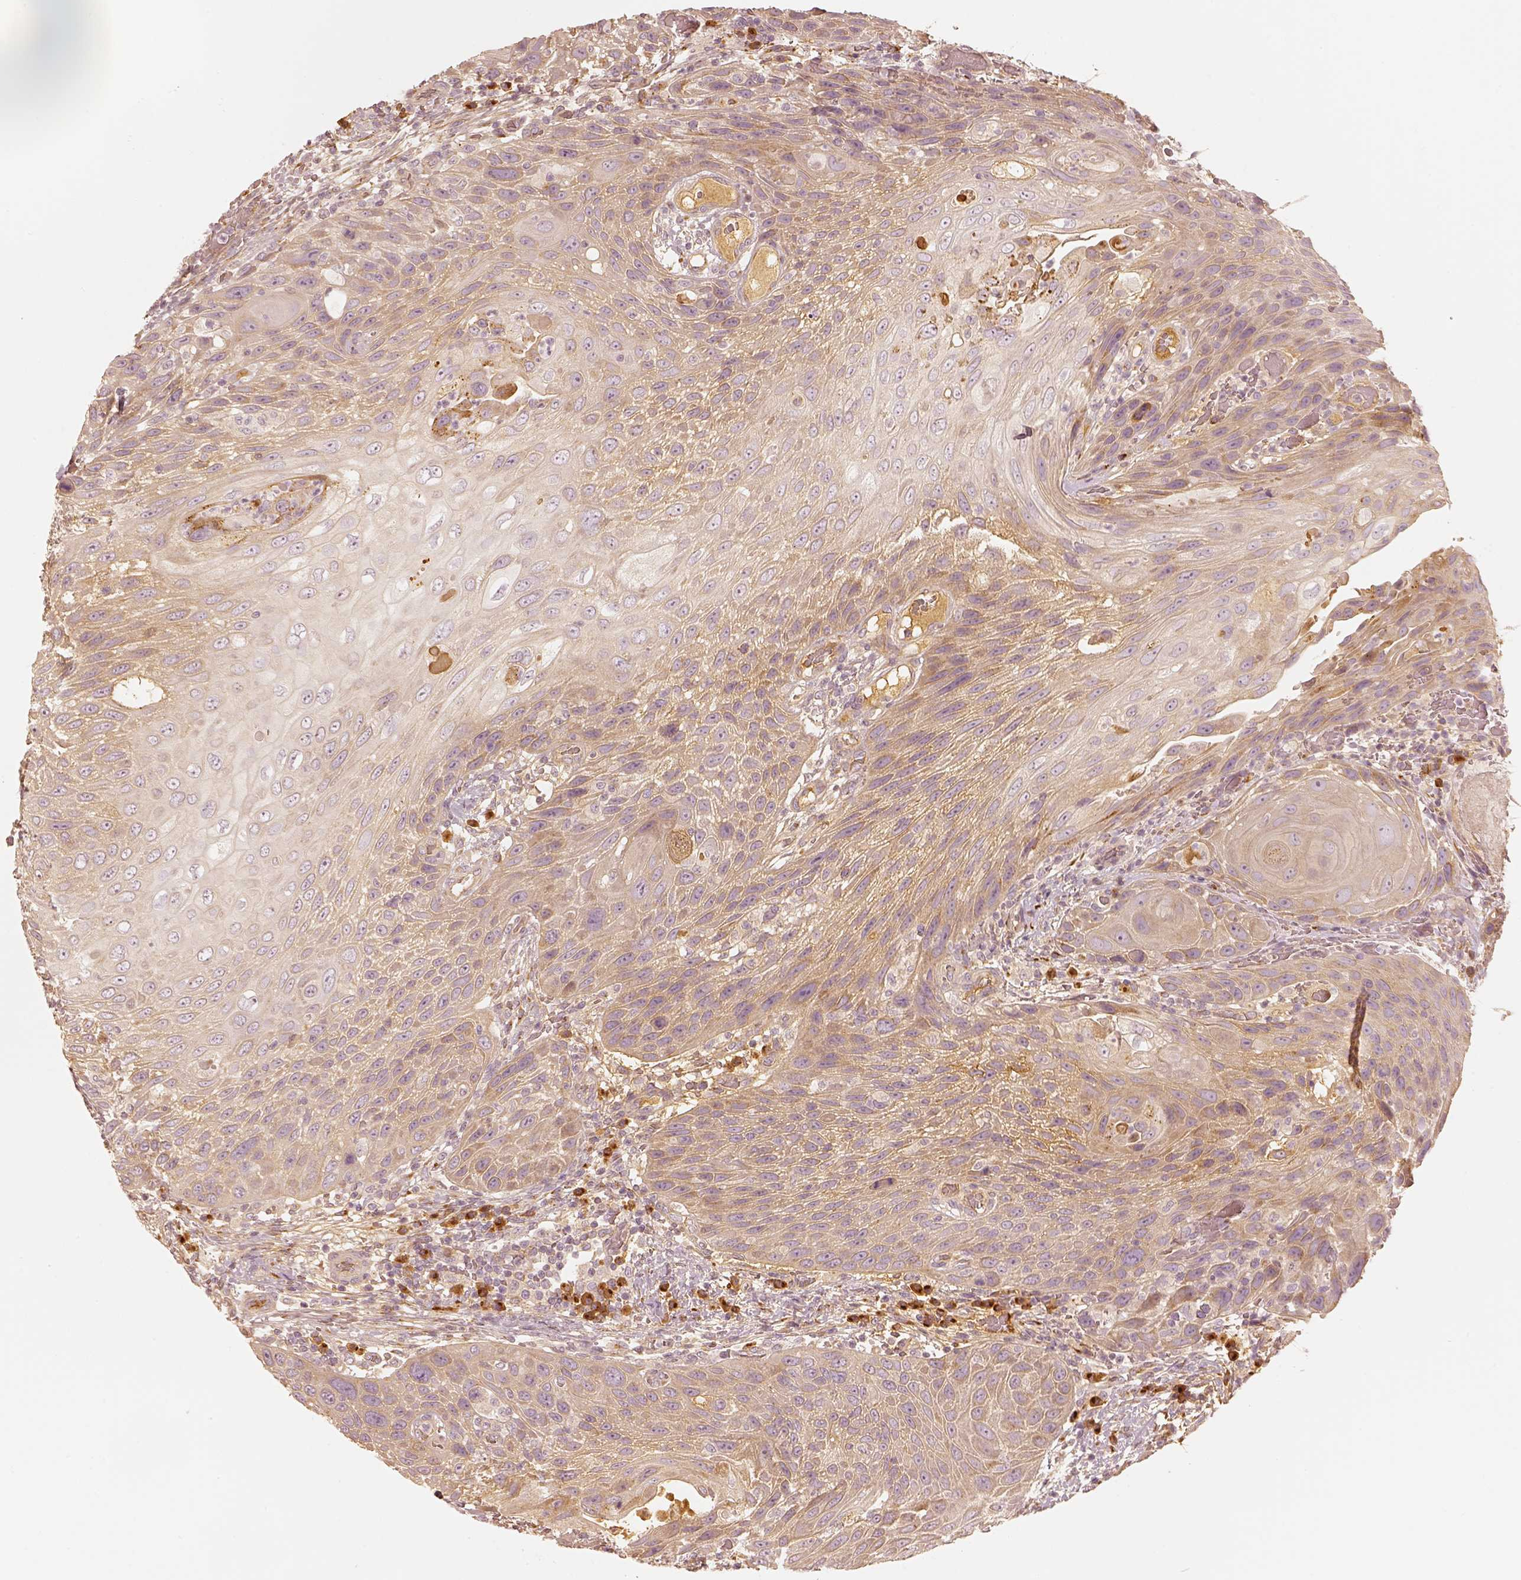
{"staining": {"intensity": "weak", "quantity": "25%-75%", "location": "cytoplasmic/membranous"}, "tissue": "head and neck cancer", "cell_type": "Tumor cells", "image_type": "cancer", "snomed": [{"axis": "morphology", "description": "Squamous cell carcinoma, NOS"}, {"axis": "topography", "description": "Head-Neck"}], "caption": "IHC of human head and neck cancer shows low levels of weak cytoplasmic/membranous expression in about 25%-75% of tumor cells.", "gene": "GORASP2", "patient": {"sex": "male", "age": 69}}